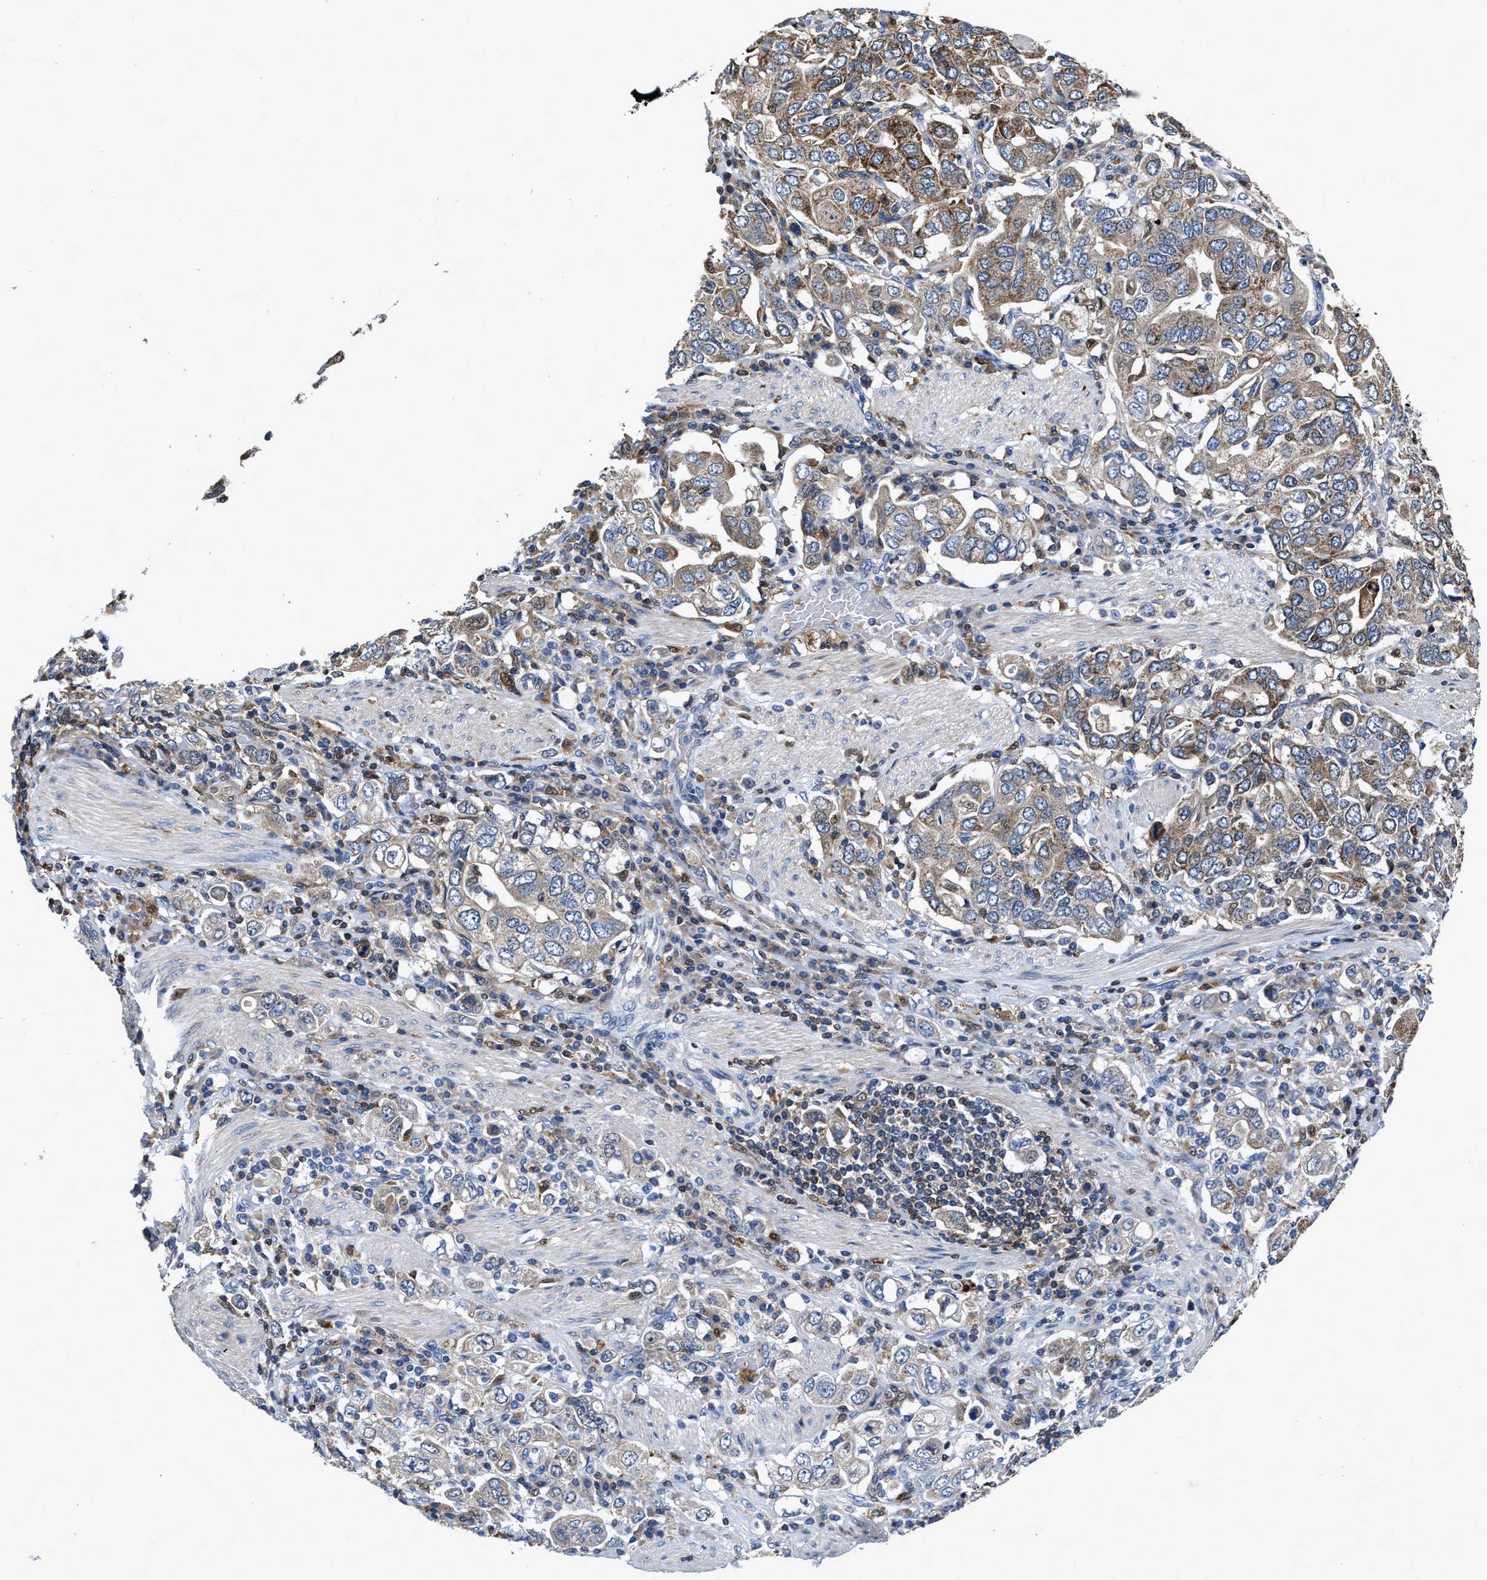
{"staining": {"intensity": "moderate", "quantity": "25%-75%", "location": "cytoplasmic/membranous"}, "tissue": "stomach cancer", "cell_type": "Tumor cells", "image_type": "cancer", "snomed": [{"axis": "morphology", "description": "Adenocarcinoma, NOS"}, {"axis": "topography", "description": "Stomach, upper"}], "caption": "Immunohistochemical staining of human stomach cancer (adenocarcinoma) reveals moderate cytoplasmic/membranous protein positivity in approximately 25%-75% of tumor cells.", "gene": "RGS10", "patient": {"sex": "male", "age": 62}}